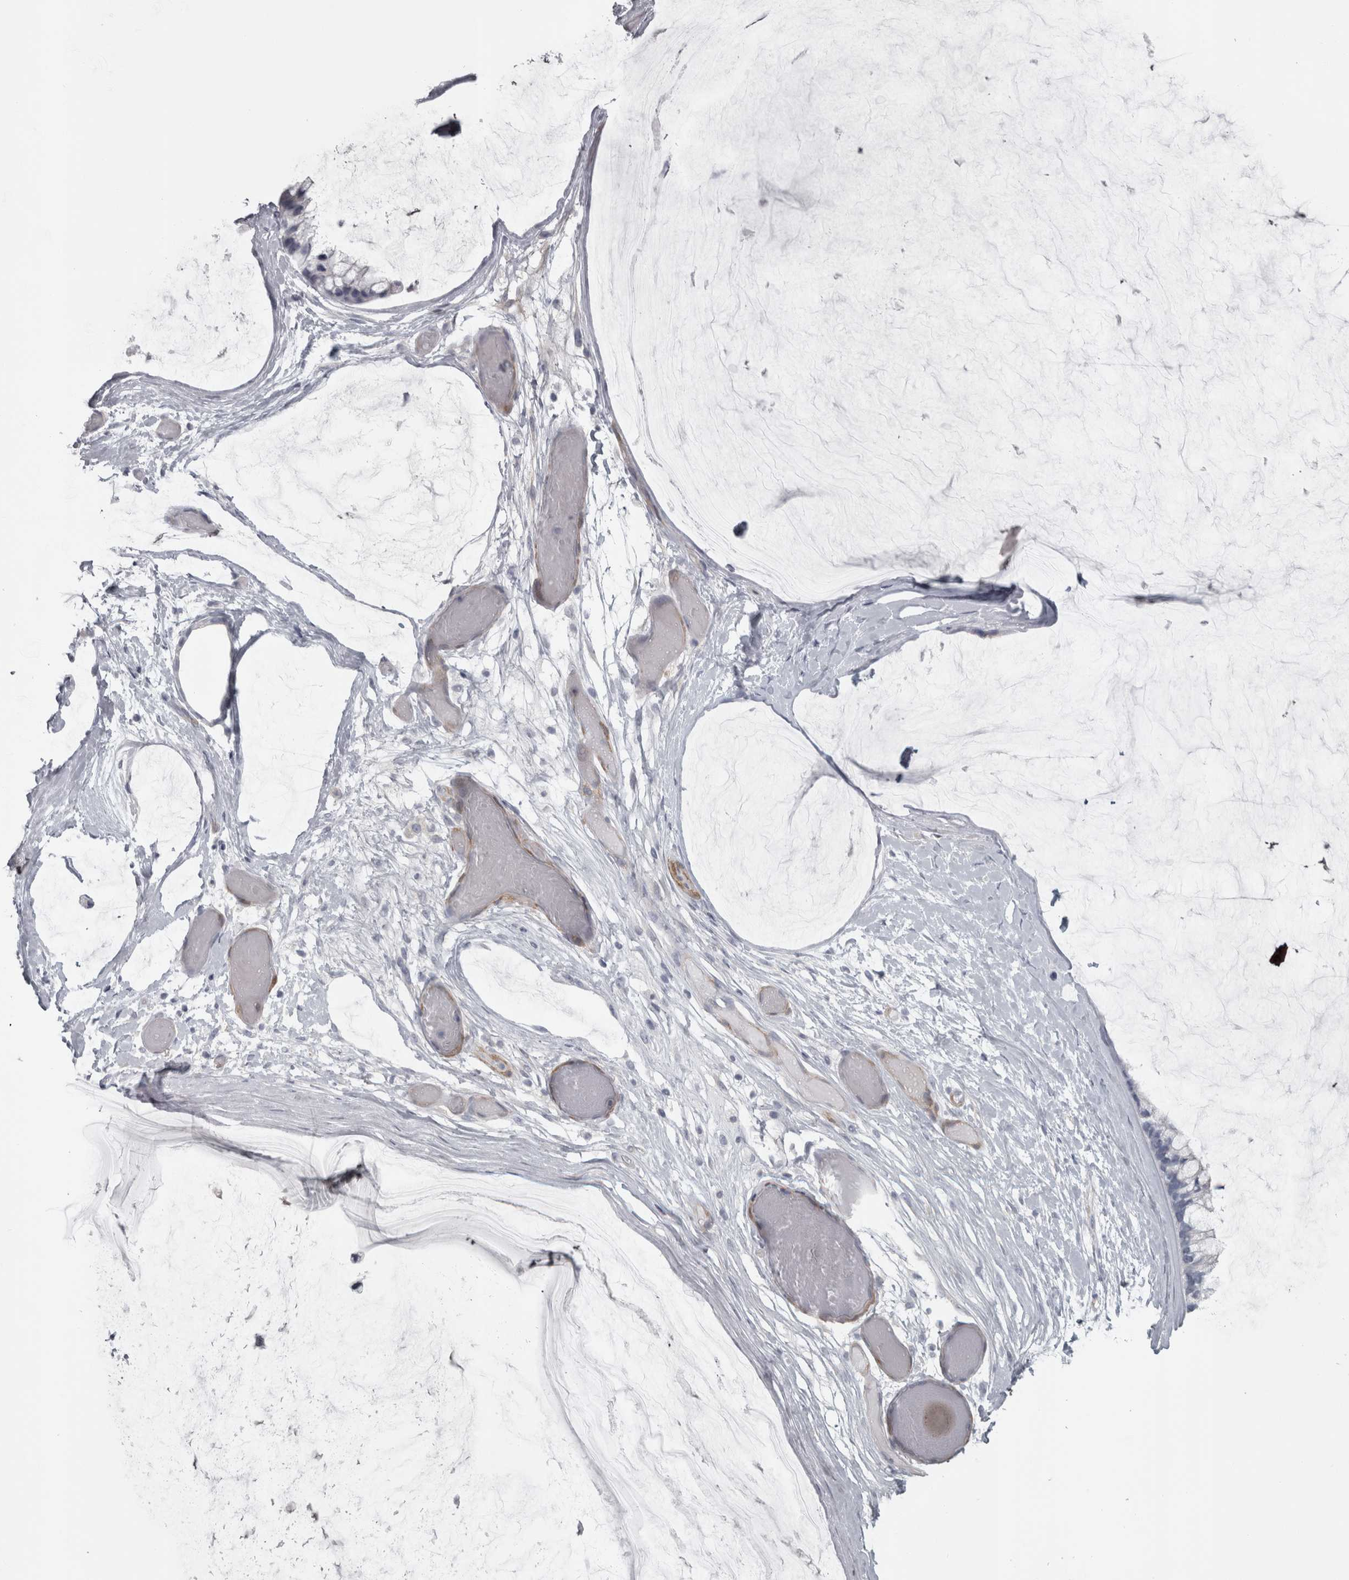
{"staining": {"intensity": "negative", "quantity": "none", "location": "none"}, "tissue": "ovarian cancer", "cell_type": "Tumor cells", "image_type": "cancer", "snomed": [{"axis": "morphology", "description": "Cystadenocarcinoma, mucinous, NOS"}, {"axis": "topography", "description": "Ovary"}], "caption": "Micrograph shows no protein staining in tumor cells of ovarian cancer tissue.", "gene": "PPP1R12B", "patient": {"sex": "female", "age": 39}}